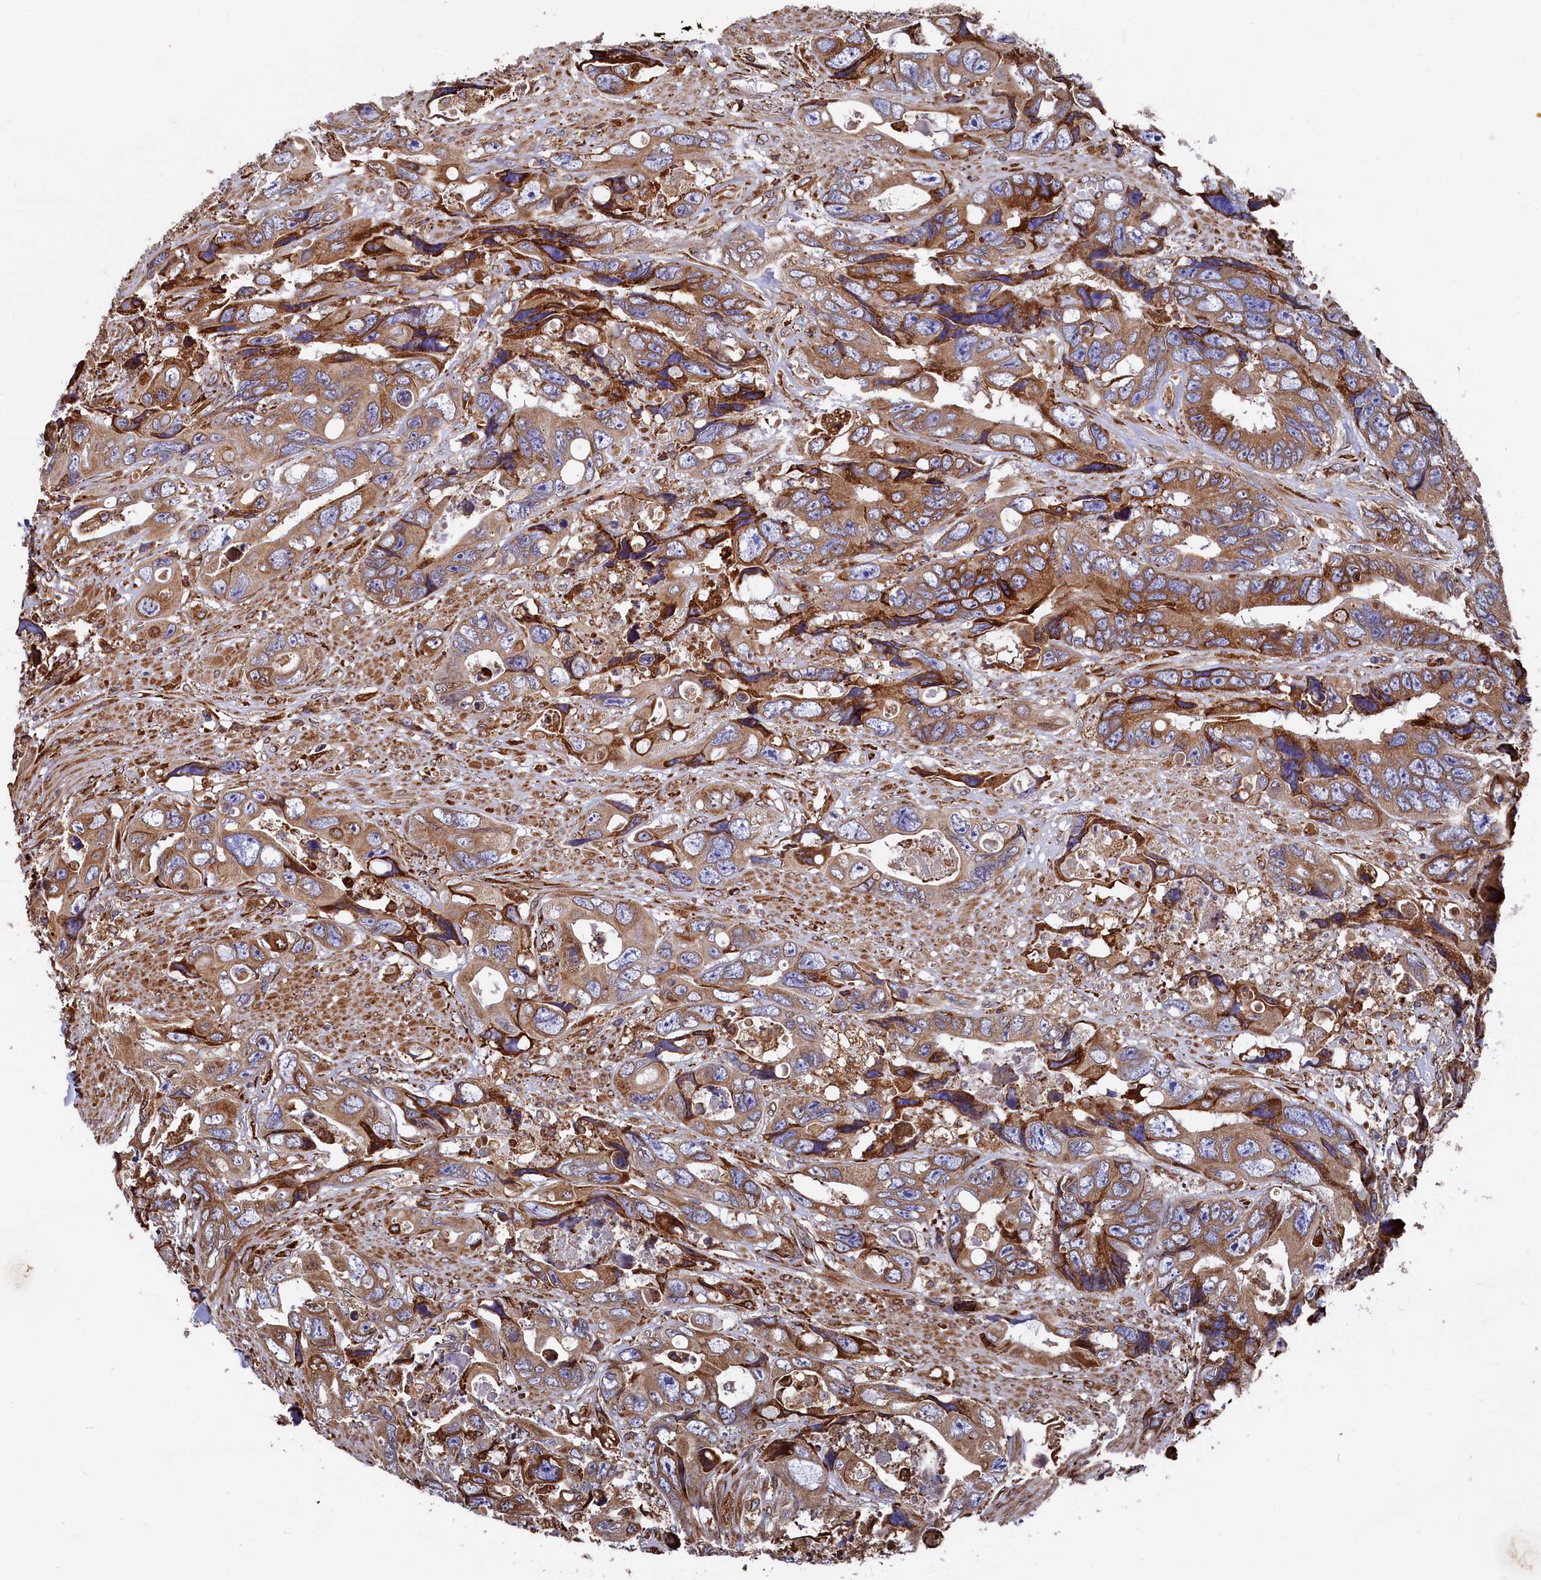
{"staining": {"intensity": "moderate", "quantity": ">75%", "location": "cytoplasmic/membranous"}, "tissue": "colorectal cancer", "cell_type": "Tumor cells", "image_type": "cancer", "snomed": [{"axis": "morphology", "description": "Adenocarcinoma, NOS"}, {"axis": "topography", "description": "Rectum"}], "caption": "The histopathology image exhibits staining of colorectal cancer, revealing moderate cytoplasmic/membranous protein positivity (brown color) within tumor cells. Nuclei are stained in blue.", "gene": "NEURL1B", "patient": {"sex": "male", "age": 57}}